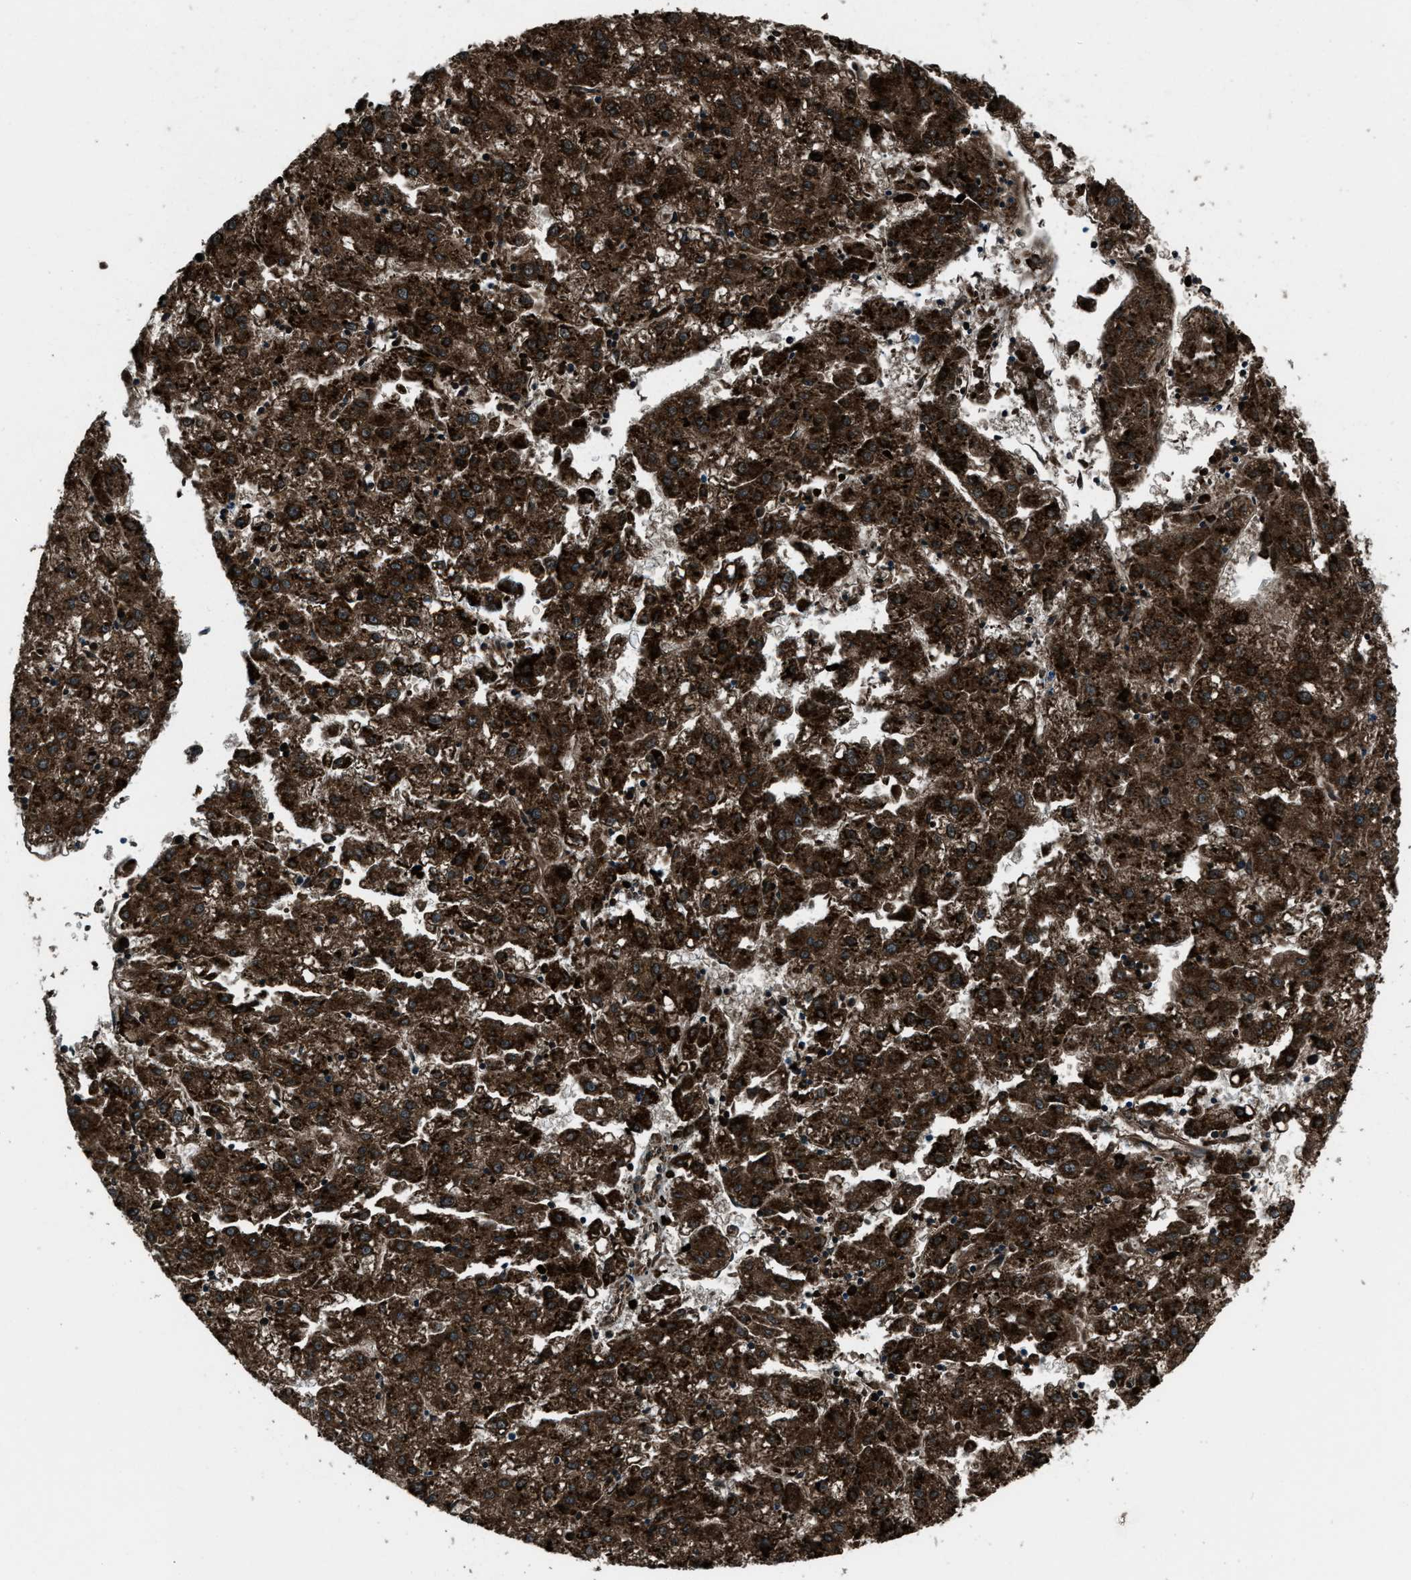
{"staining": {"intensity": "strong", "quantity": ">75%", "location": "cytoplasmic/membranous"}, "tissue": "liver cancer", "cell_type": "Tumor cells", "image_type": "cancer", "snomed": [{"axis": "morphology", "description": "Carcinoma, Hepatocellular, NOS"}, {"axis": "topography", "description": "Liver"}], "caption": "Protein positivity by IHC shows strong cytoplasmic/membranous expression in about >75% of tumor cells in hepatocellular carcinoma (liver).", "gene": "SNX30", "patient": {"sex": "male", "age": 72}}